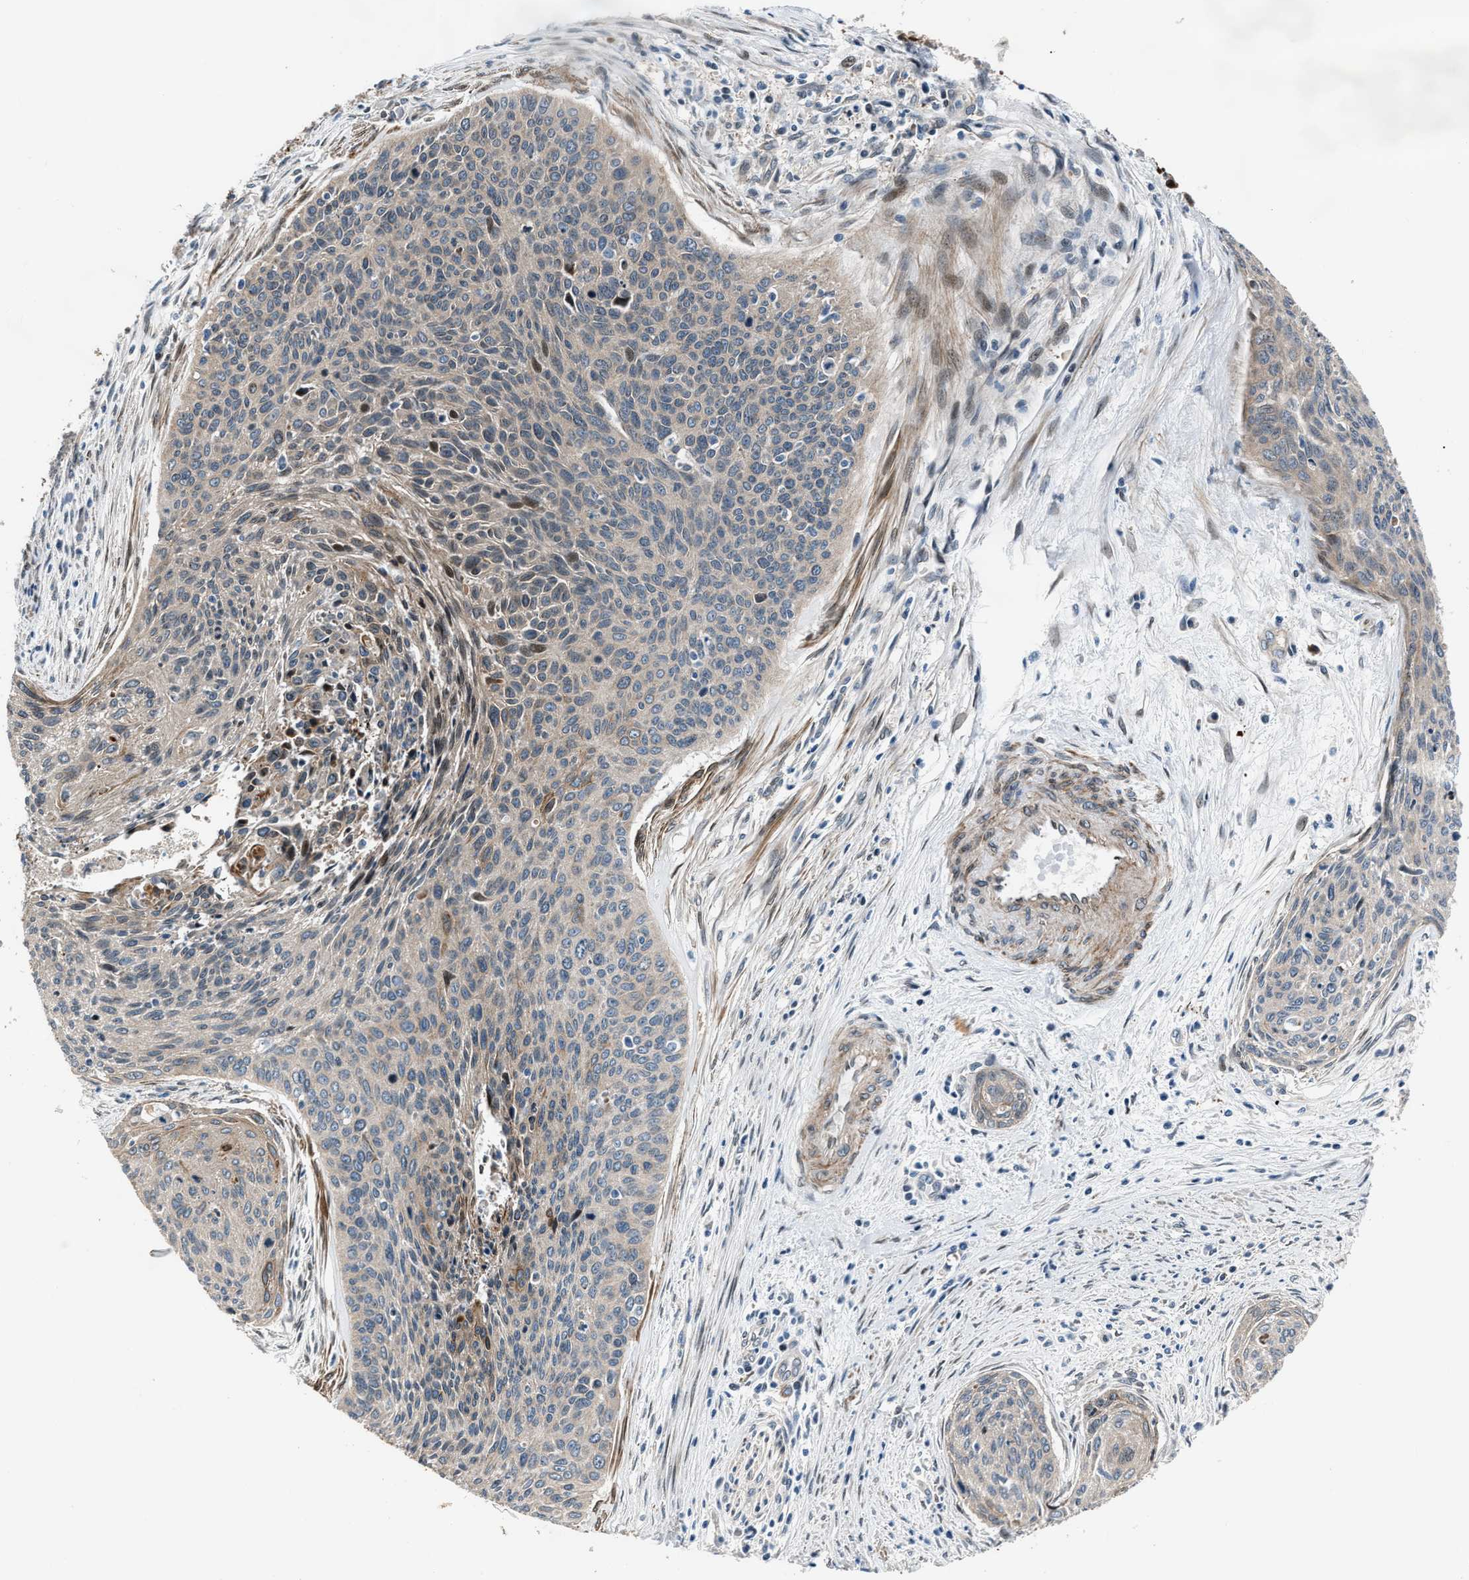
{"staining": {"intensity": "weak", "quantity": "<25%", "location": "cytoplasmic/membranous,nuclear"}, "tissue": "cervical cancer", "cell_type": "Tumor cells", "image_type": "cancer", "snomed": [{"axis": "morphology", "description": "Squamous cell carcinoma, NOS"}, {"axis": "topography", "description": "Cervix"}], "caption": "Tumor cells show no significant staining in cervical squamous cell carcinoma.", "gene": "DYNC2I1", "patient": {"sex": "female", "age": 55}}